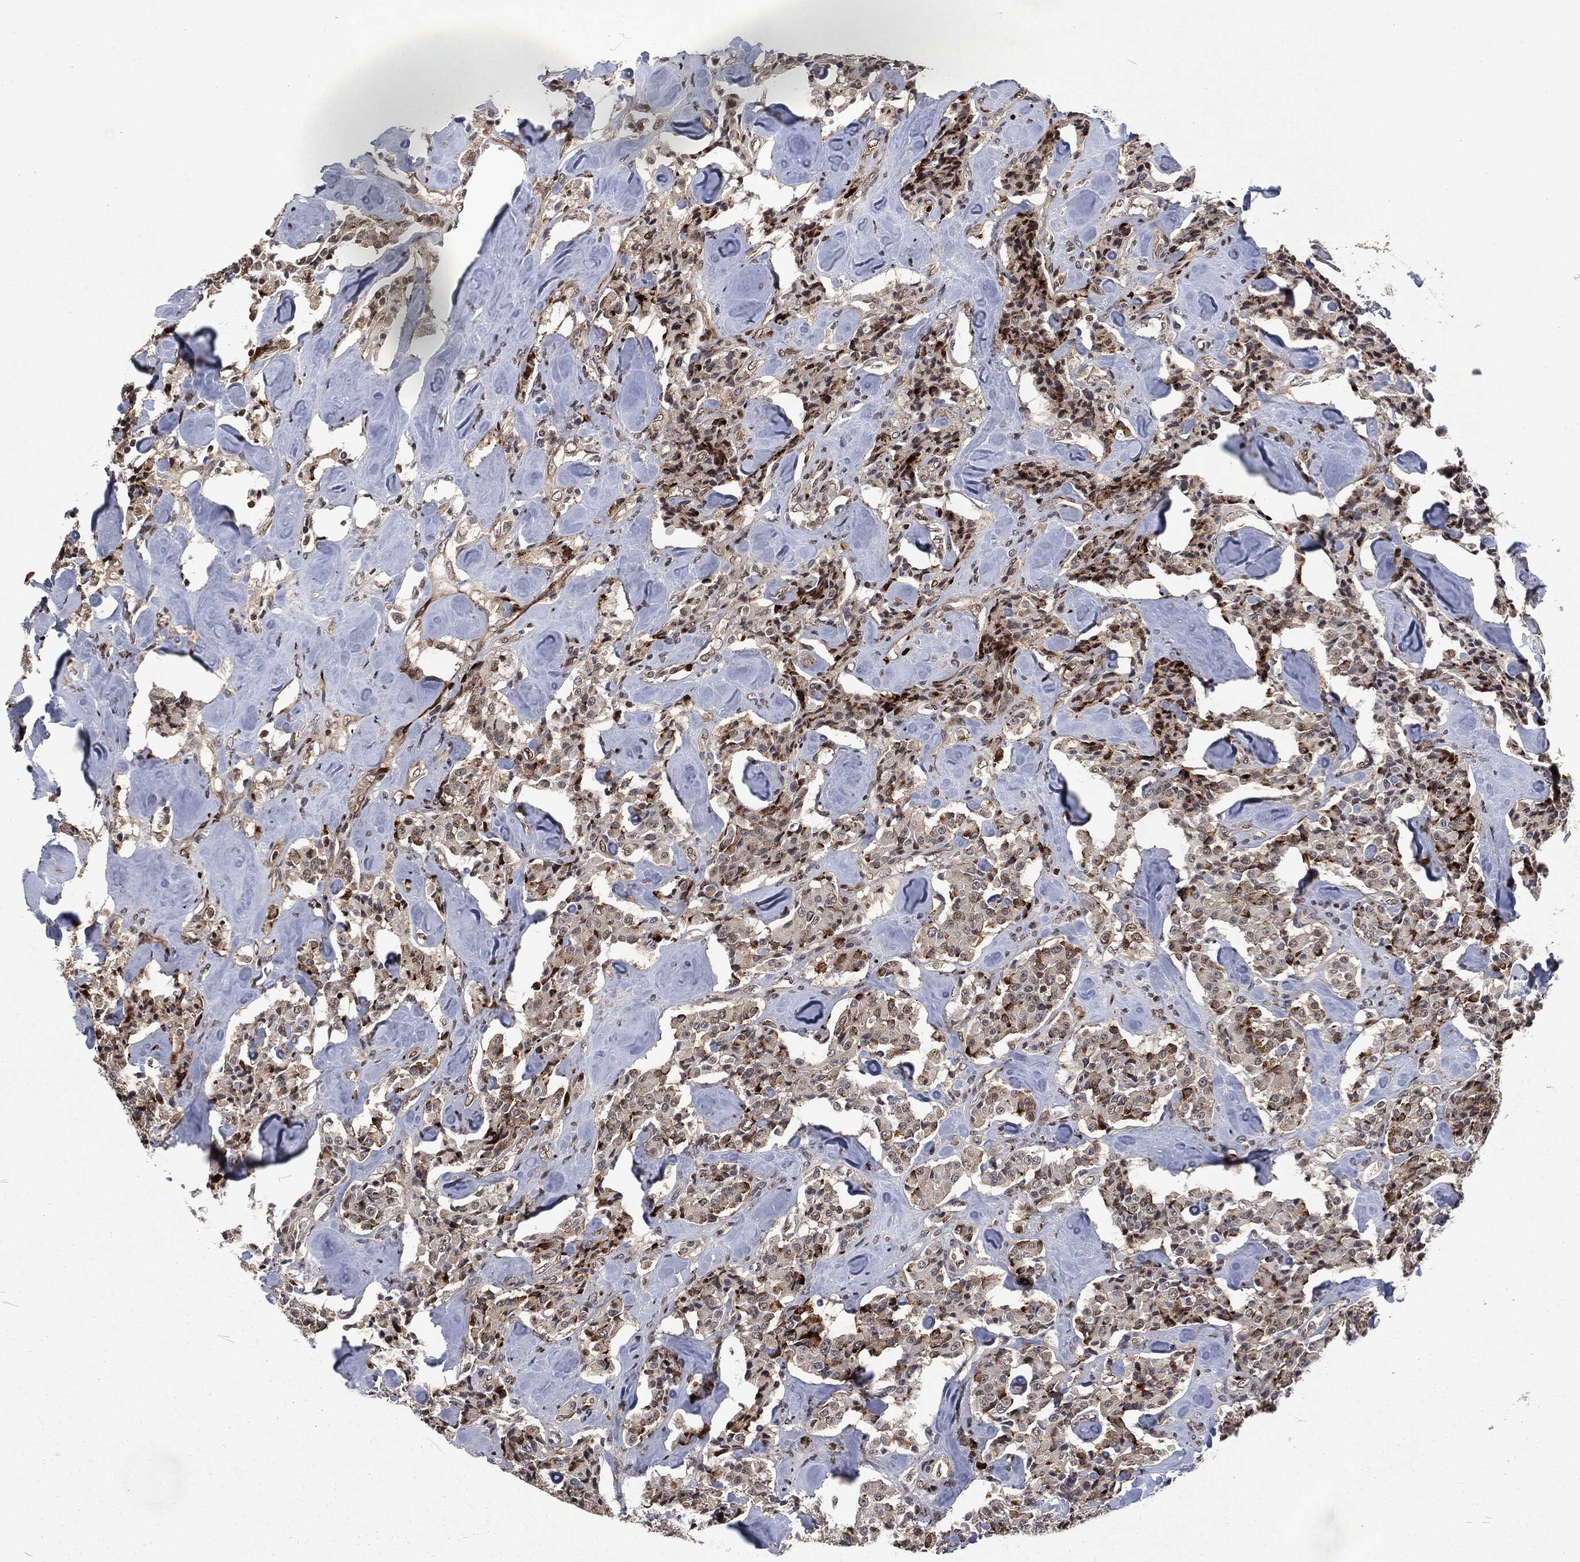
{"staining": {"intensity": "negative", "quantity": "none", "location": "none"}, "tissue": "carcinoid", "cell_type": "Tumor cells", "image_type": "cancer", "snomed": [{"axis": "morphology", "description": "Carcinoid, malignant, NOS"}, {"axis": "topography", "description": "Pancreas"}], "caption": "Immunohistochemistry (IHC) photomicrograph of human carcinoid stained for a protein (brown), which displays no expression in tumor cells.", "gene": "EGFR", "patient": {"sex": "male", "age": 41}}